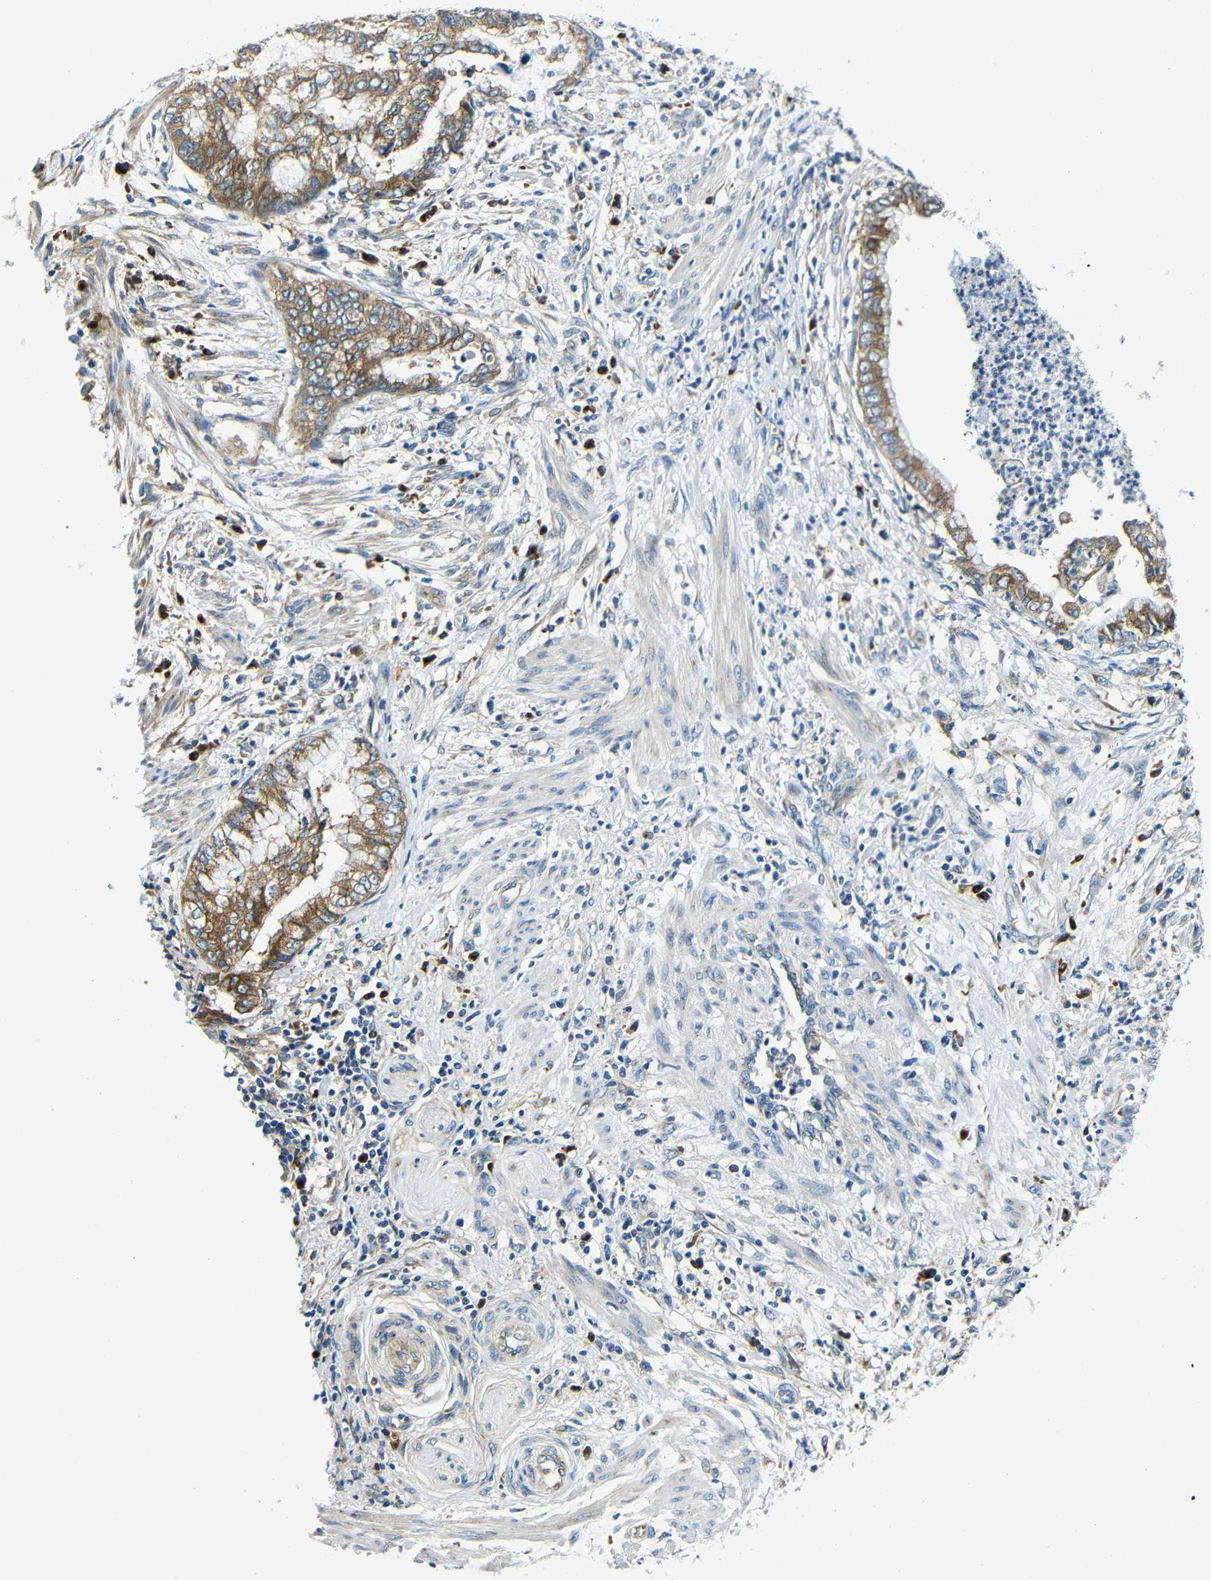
{"staining": {"intensity": "moderate", "quantity": ">75%", "location": "cytoplasmic/membranous"}, "tissue": "endometrial cancer", "cell_type": "Tumor cells", "image_type": "cancer", "snomed": [{"axis": "morphology", "description": "Necrosis, NOS"}, {"axis": "morphology", "description": "Adenocarcinoma, NOS"}, {"axis": "topography", "description": "Endometrium"}], "caption": "A photomicrograph of endometrial adenocarcinoma stained for a protein demonstrates moderate cytoplasmic/membranous brown staining in tumor cells. Nuclei are stained in blue.", "gene": "USO1", "patient": {"sex": "female", "age": 79}}